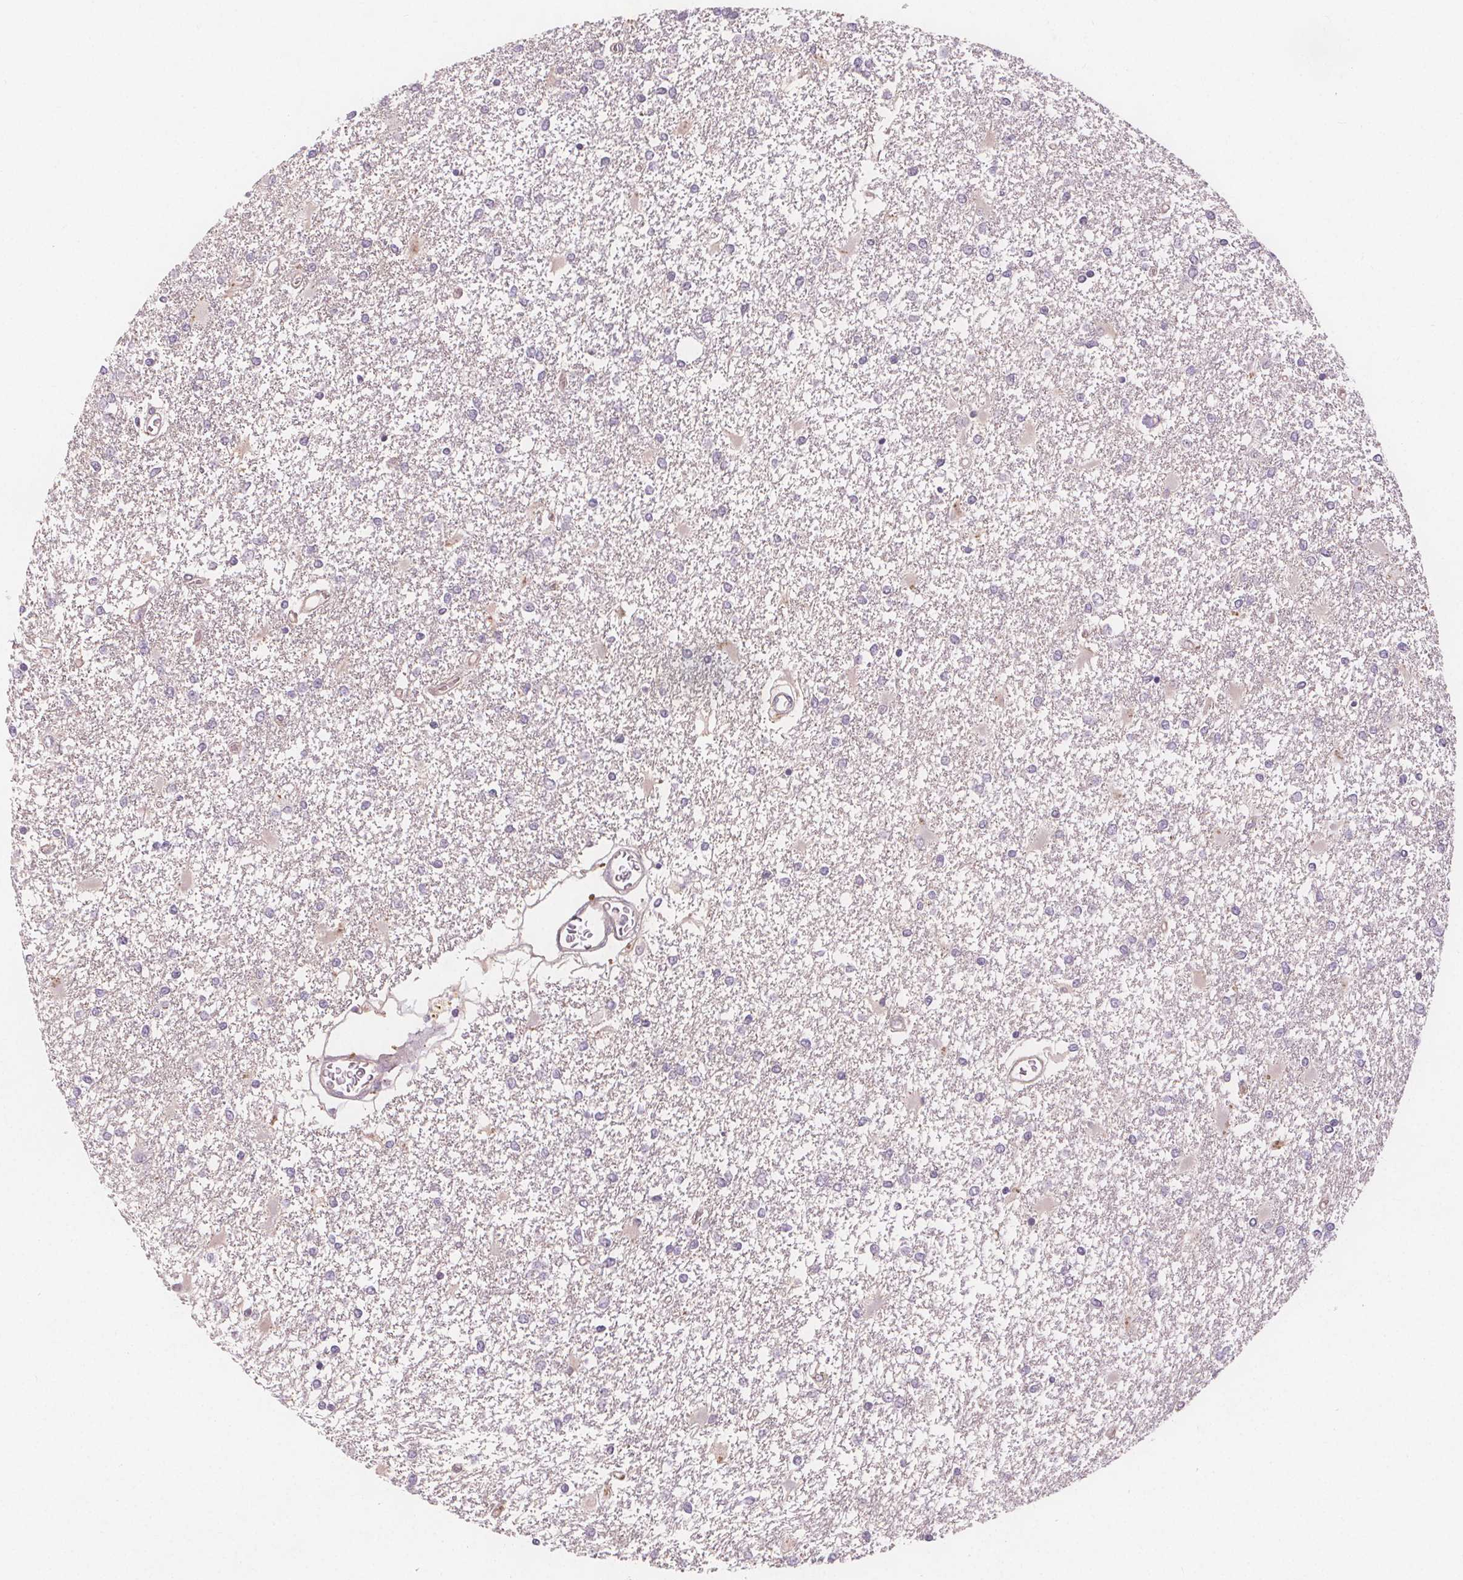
{"staining": {"intensity": "negative", "quantity": "none", "location": "none"}, "tissue": "glioma", "cell_type": "Tumor cells", "image_type": "cancer", "snomed": [{"axis": "morphology", "description": "Glioma, malignant, High grade"}, {"axis": "topography", "description": "Cerebral cortex"}], "caption": "High magnification brightfield microscopy of malignant glioma (high-grade) stained with DAB (3,3'-diaminobenzidine) (brown) and counterstained with hematoxylin (blue): tumor cells show no significant staining.", "gene": "VNN1", "patient": {"sex": "male", "age": 79}}